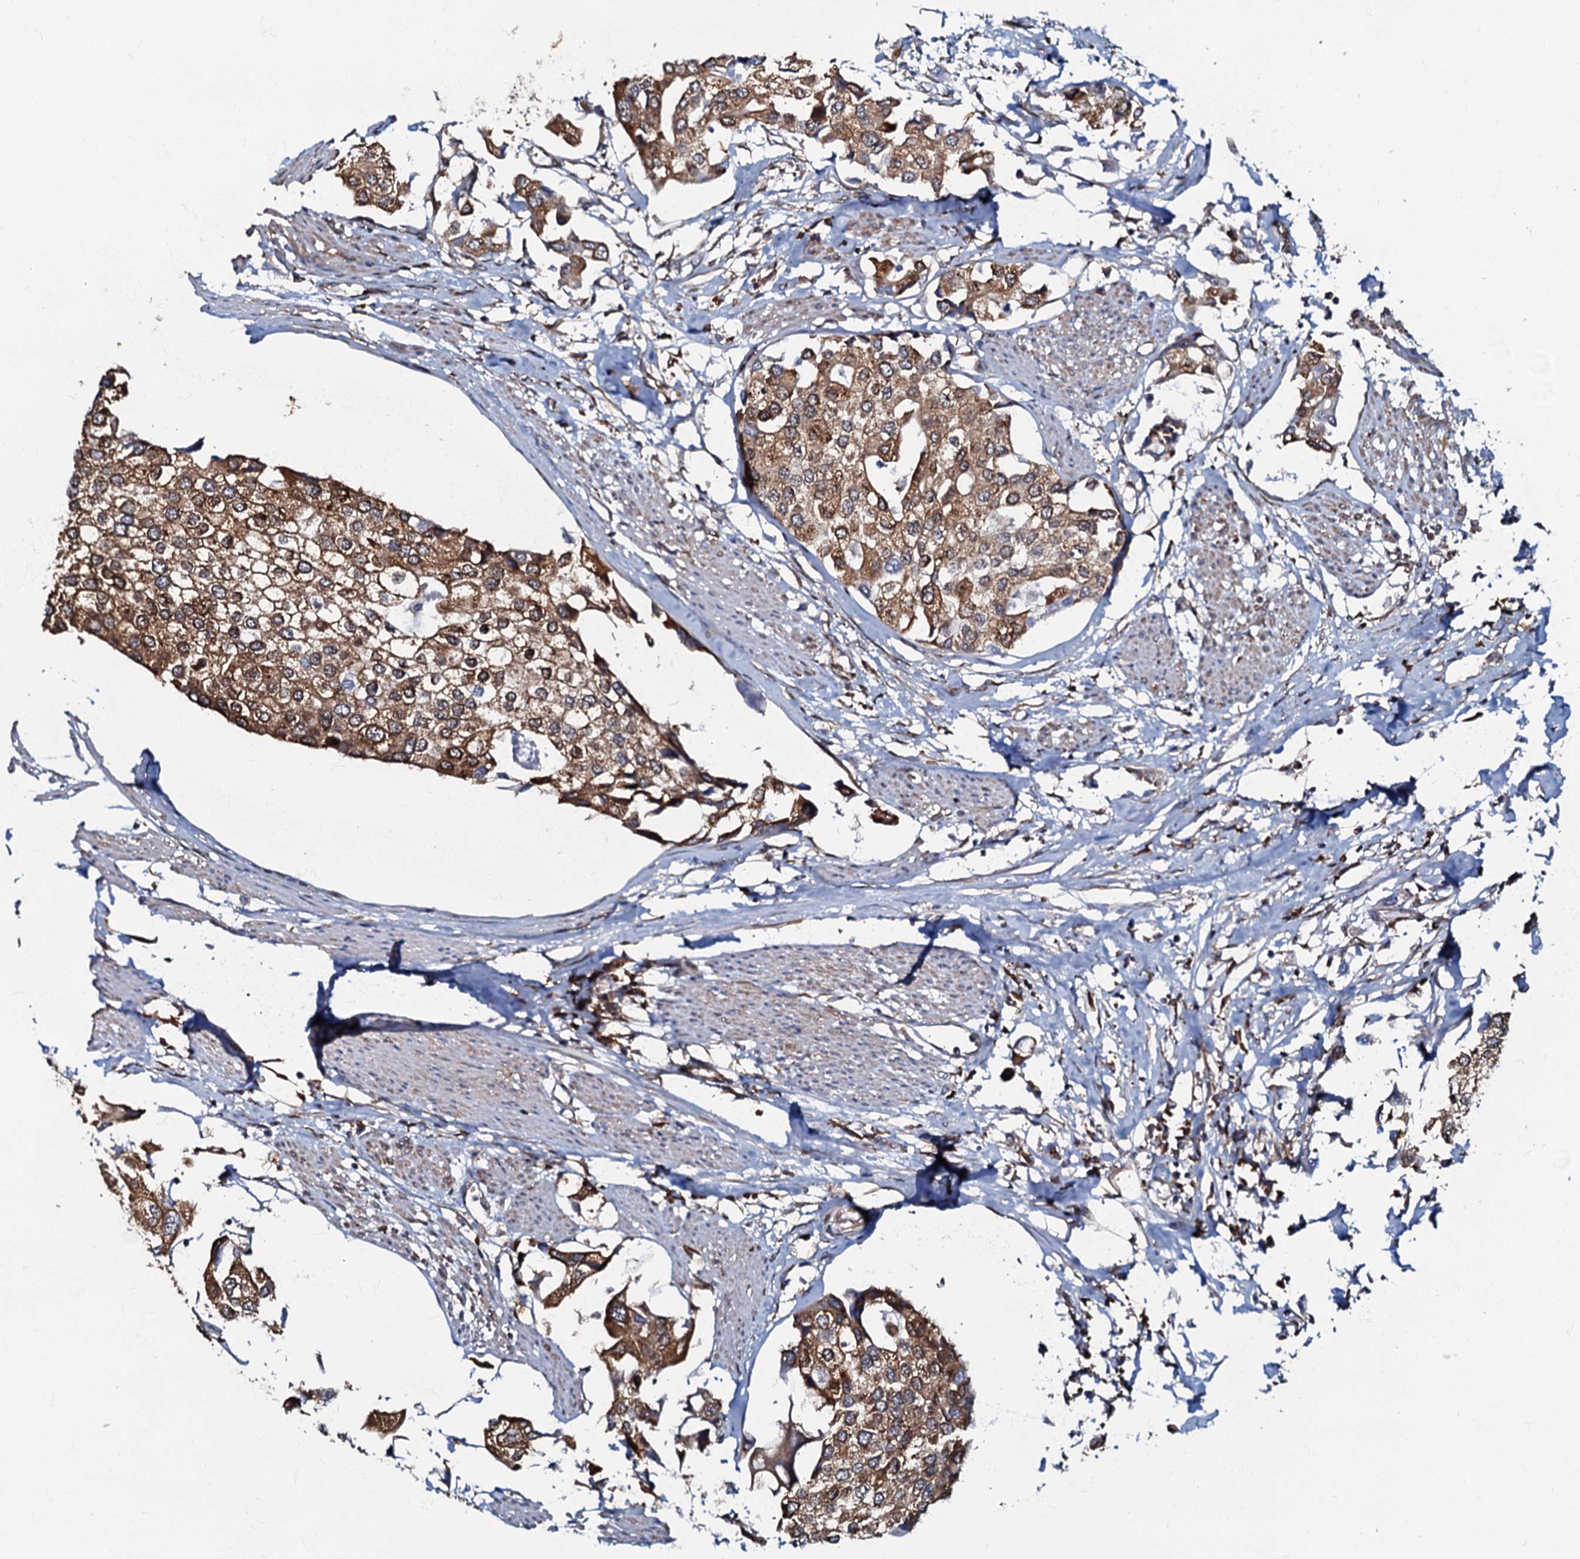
{"staining": {"intensity": "moderate", "quantity": ">75%", "location": "cytoplasmic/membranous"}, "tissue": "urothelial cancer", "cell_type": "Tumor cells", "image_type": "cancer", "snomed": [{"axis": "morphology", "description": "Urothelial carcinoma, High grade"}, {"axis": "topography", "description": "Urinary bladder"}], "caption": "Protein expression analysis of human high-grade urothelial carcinoma reveals moderate cytoplasmic/membranous staining in approximately >75% of tumor cells.", "gene": "OSBP", "patient": {"sex": "male", "age": 64}}